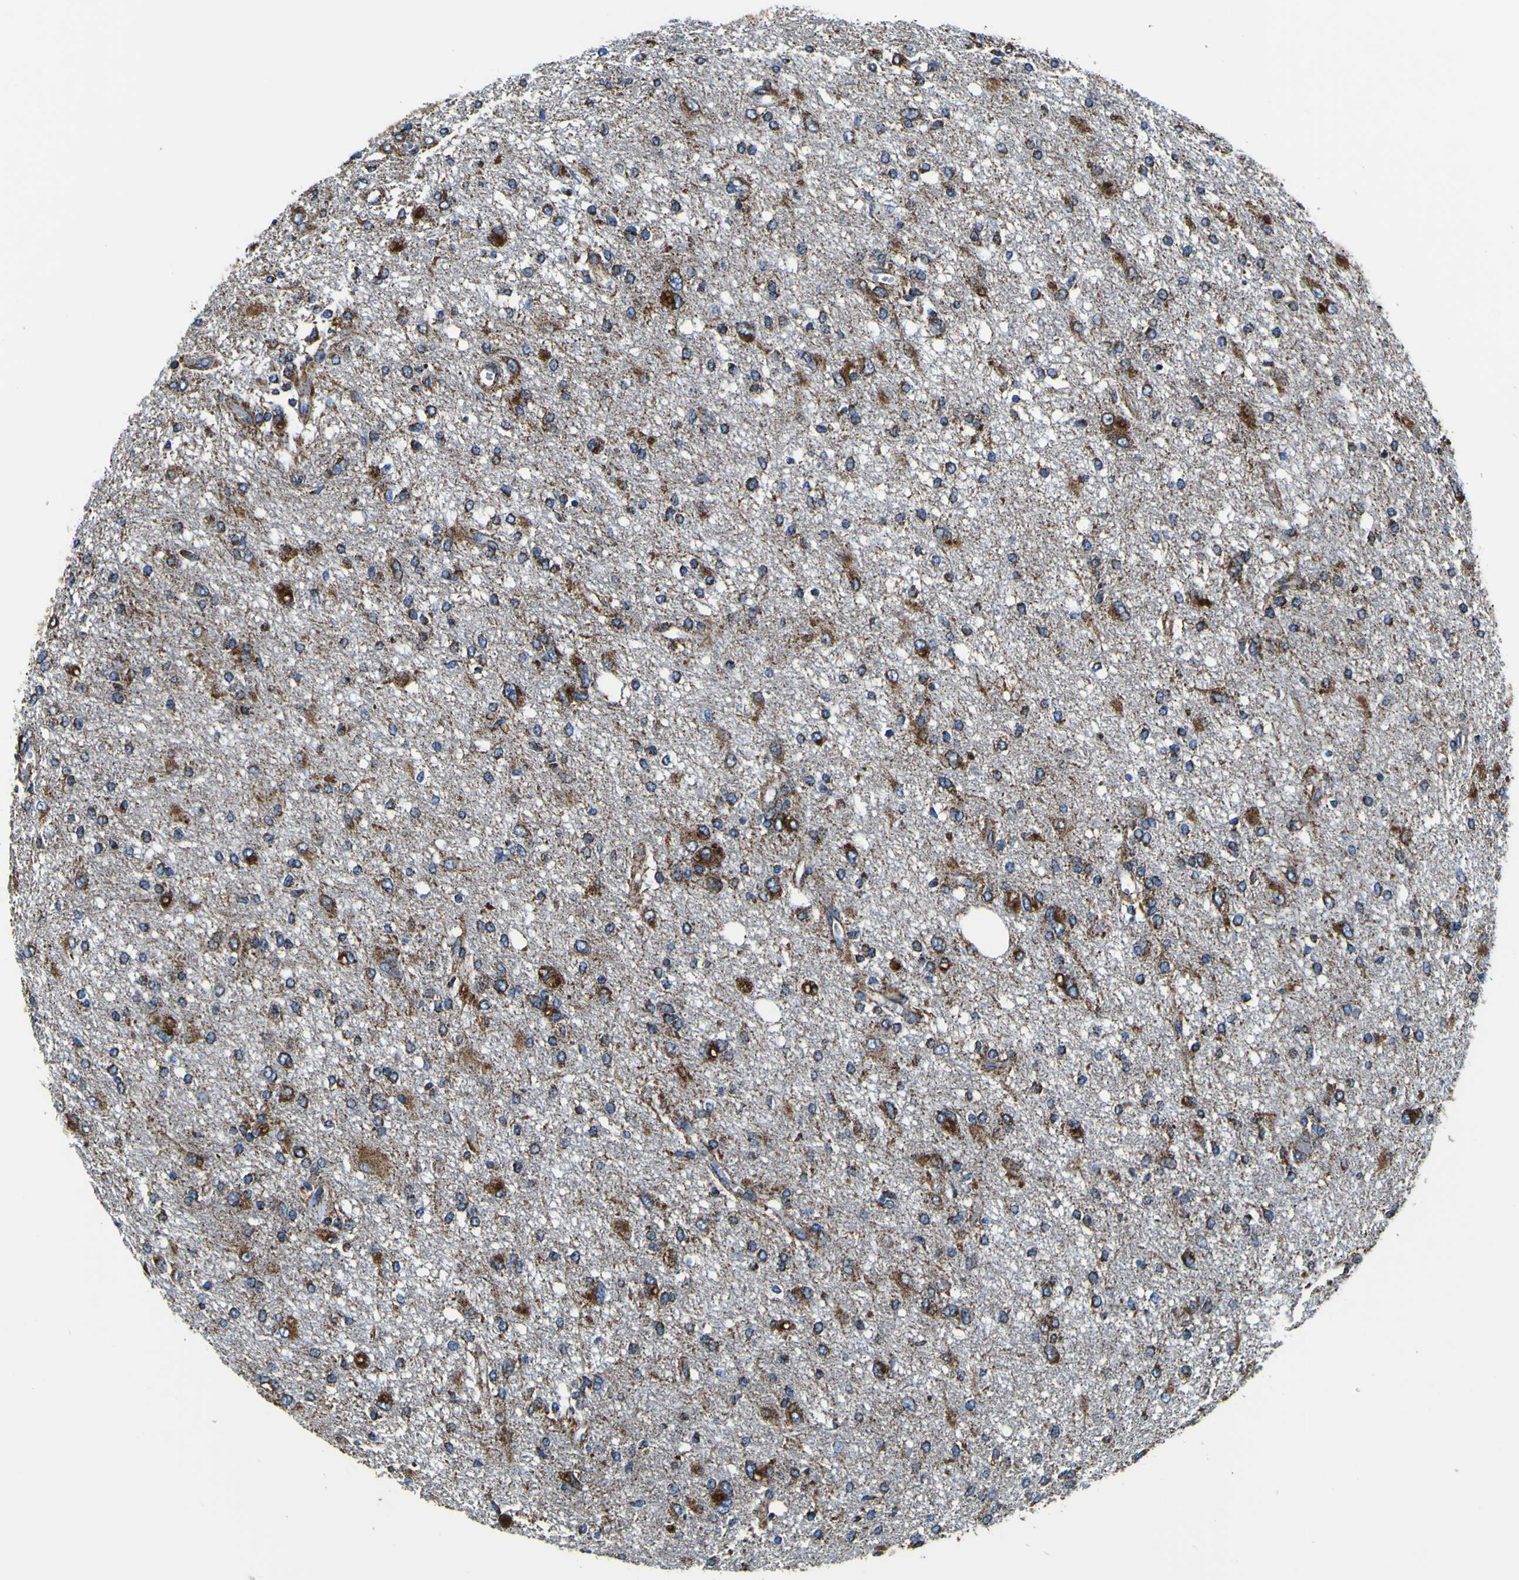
{"staining": {"intensity": "strong", "quantity": "25%-75%", "location": "cytoplasmic/membranous"}, "tissue": "glioma", "cell_type": "Tumor cells", "image_type": "cancer", "snomed": [{"axis": "morphology", "description": "Glioma, malignant, High grade"}, {"axis": "topography", "description": "Brain"}], "caption": "Strong cytoplasmic/membranous positivity is identified in about 25%-75% of tumor cells in malignant glioma (high-grade).", "gene": "PTRH2", "patient": {"sex": "female", "age": 59}}